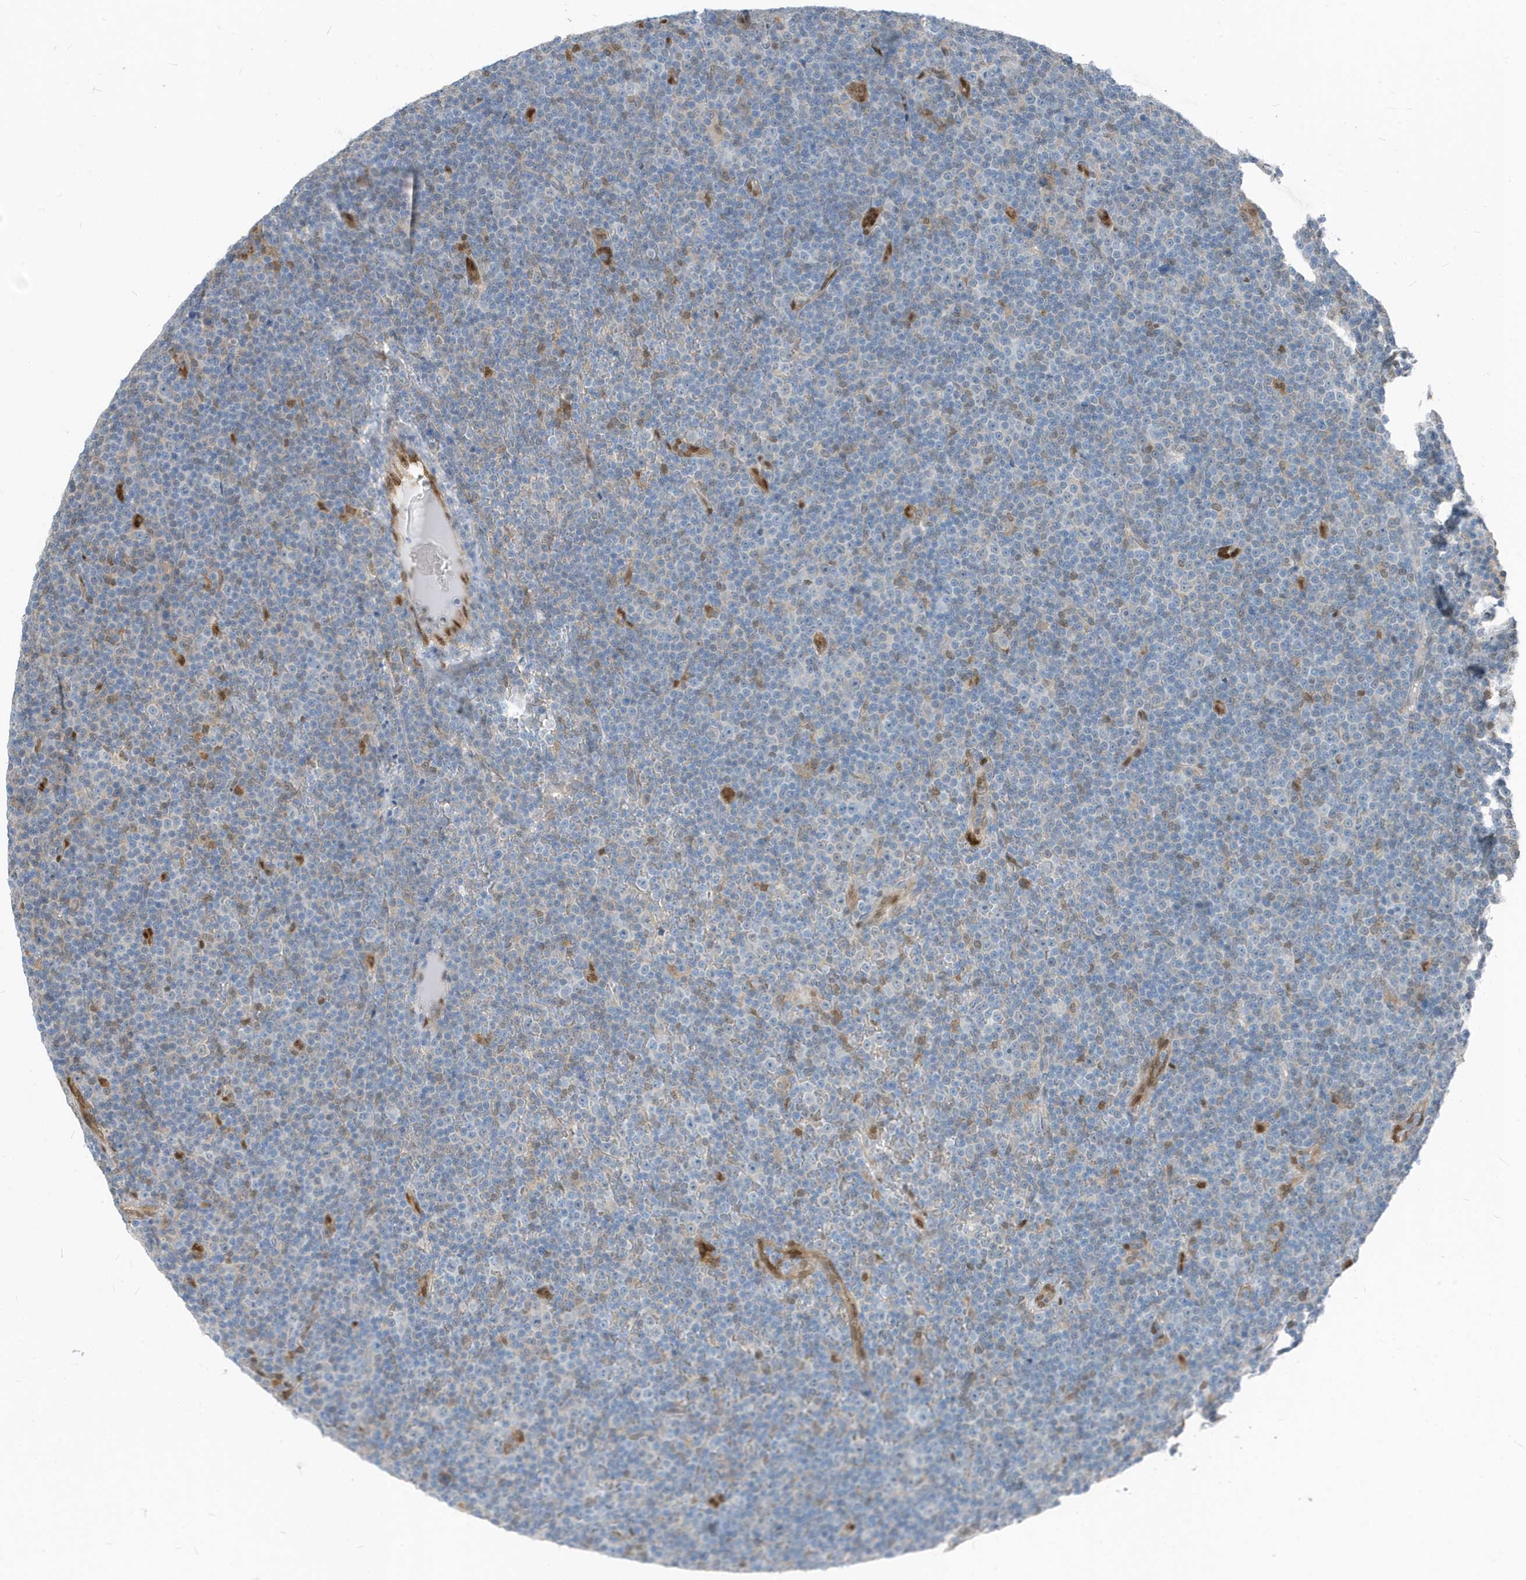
{"staining": {"intensity": "negative", "quantity": "none", "location": "none"}, "tissue": "lymphoma", "cell_type": "Tumor cells", "image_type": "cancer", "snomed": [{"axis": "morphology", "description": "Malignant lymphoma, non-Hodgkin's type, Low grade"}, {"axis": "topography", "description": "Lymph node"}], "caption": "Histopathology image shows no significant protein positivity in tumor cells of low-grade malignant lymphoma, non-Hodgkin's type. (Brightfield microscopy of DAB immunohistochemistry (IHC) at high magnification).", "gene": "NCOA7", "patient": {"sex": "female", "age": 67}}